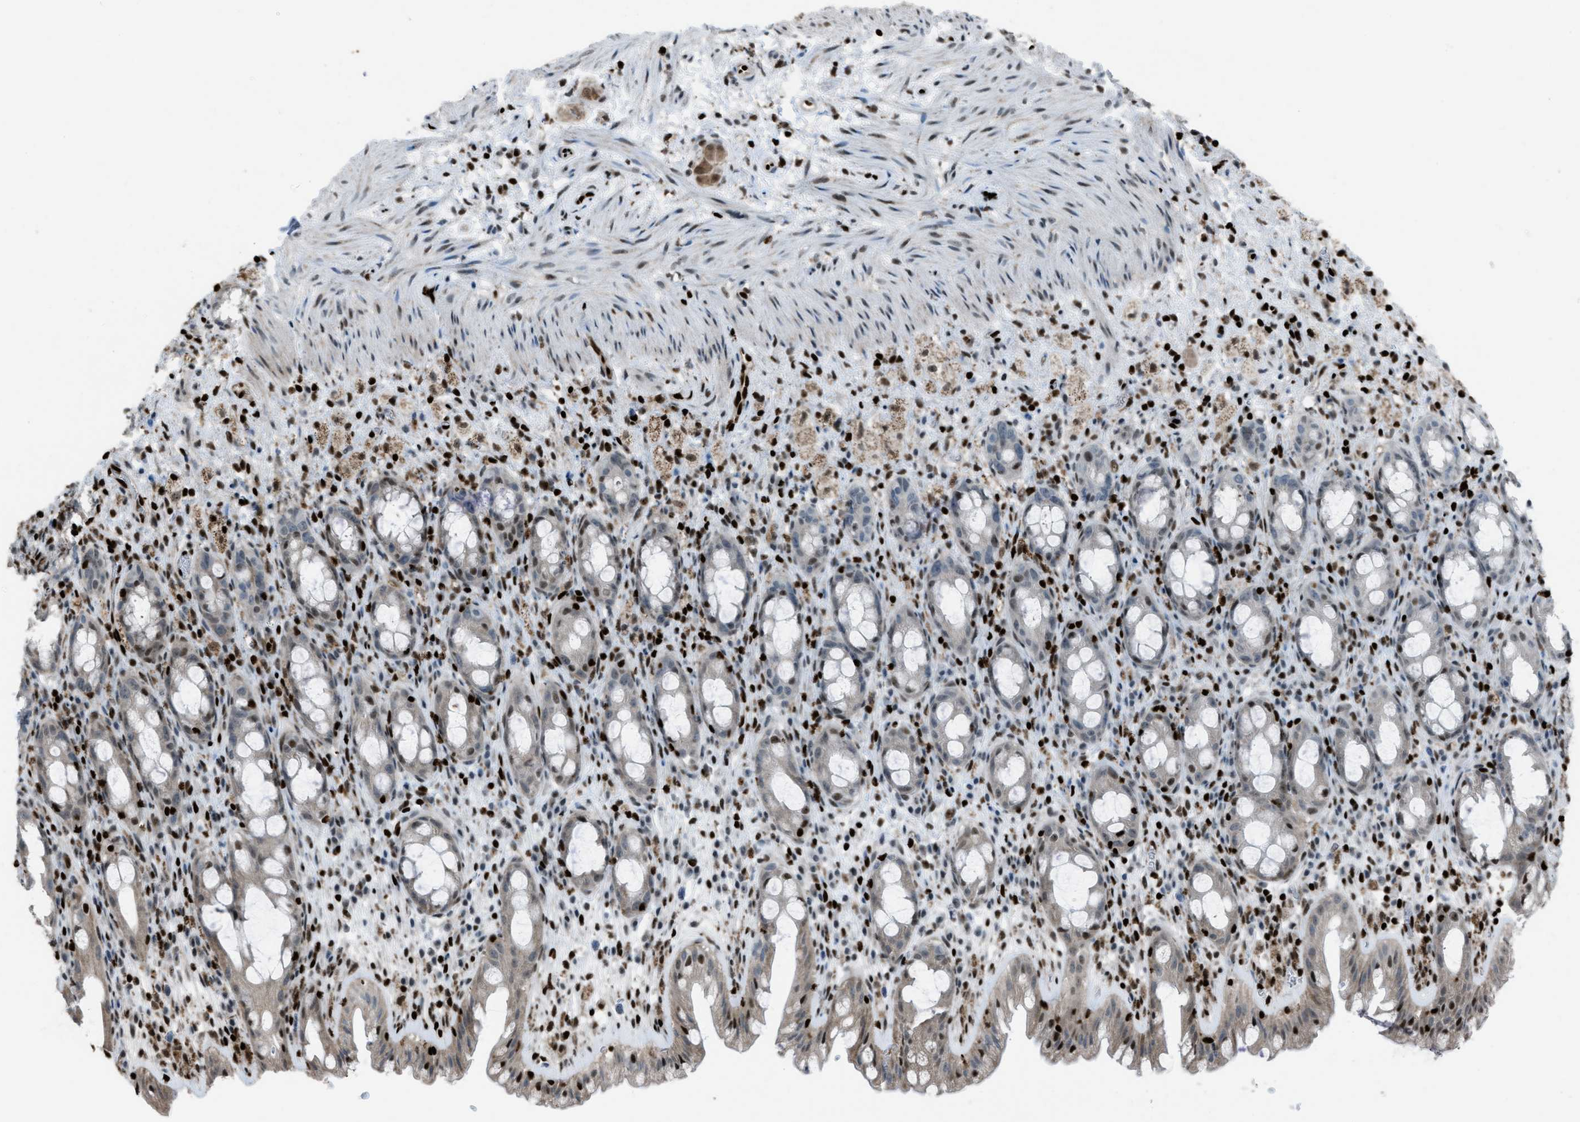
{"staining": {"intensity": "strong", "quantity": "<25%", "location": "nuclear"}, "tissue": "rectum", "cell_type": "Glandular cells", "image_type": "normal", "snomed": [{"axis": "morphology", "description": "Normal tissue, NOS"}, {"axis": "topography", "description": "Rectum"}], "caption": "Immunohistochemical staining of normal rectum displays <25% levels of strong nuclear protein expression in approximately <25% of glandular cells. (DAB IHC with brightfield microscopy, high magnification).", "gene": "SLFN5", "patient": {"sex": "male", "age": 44}}